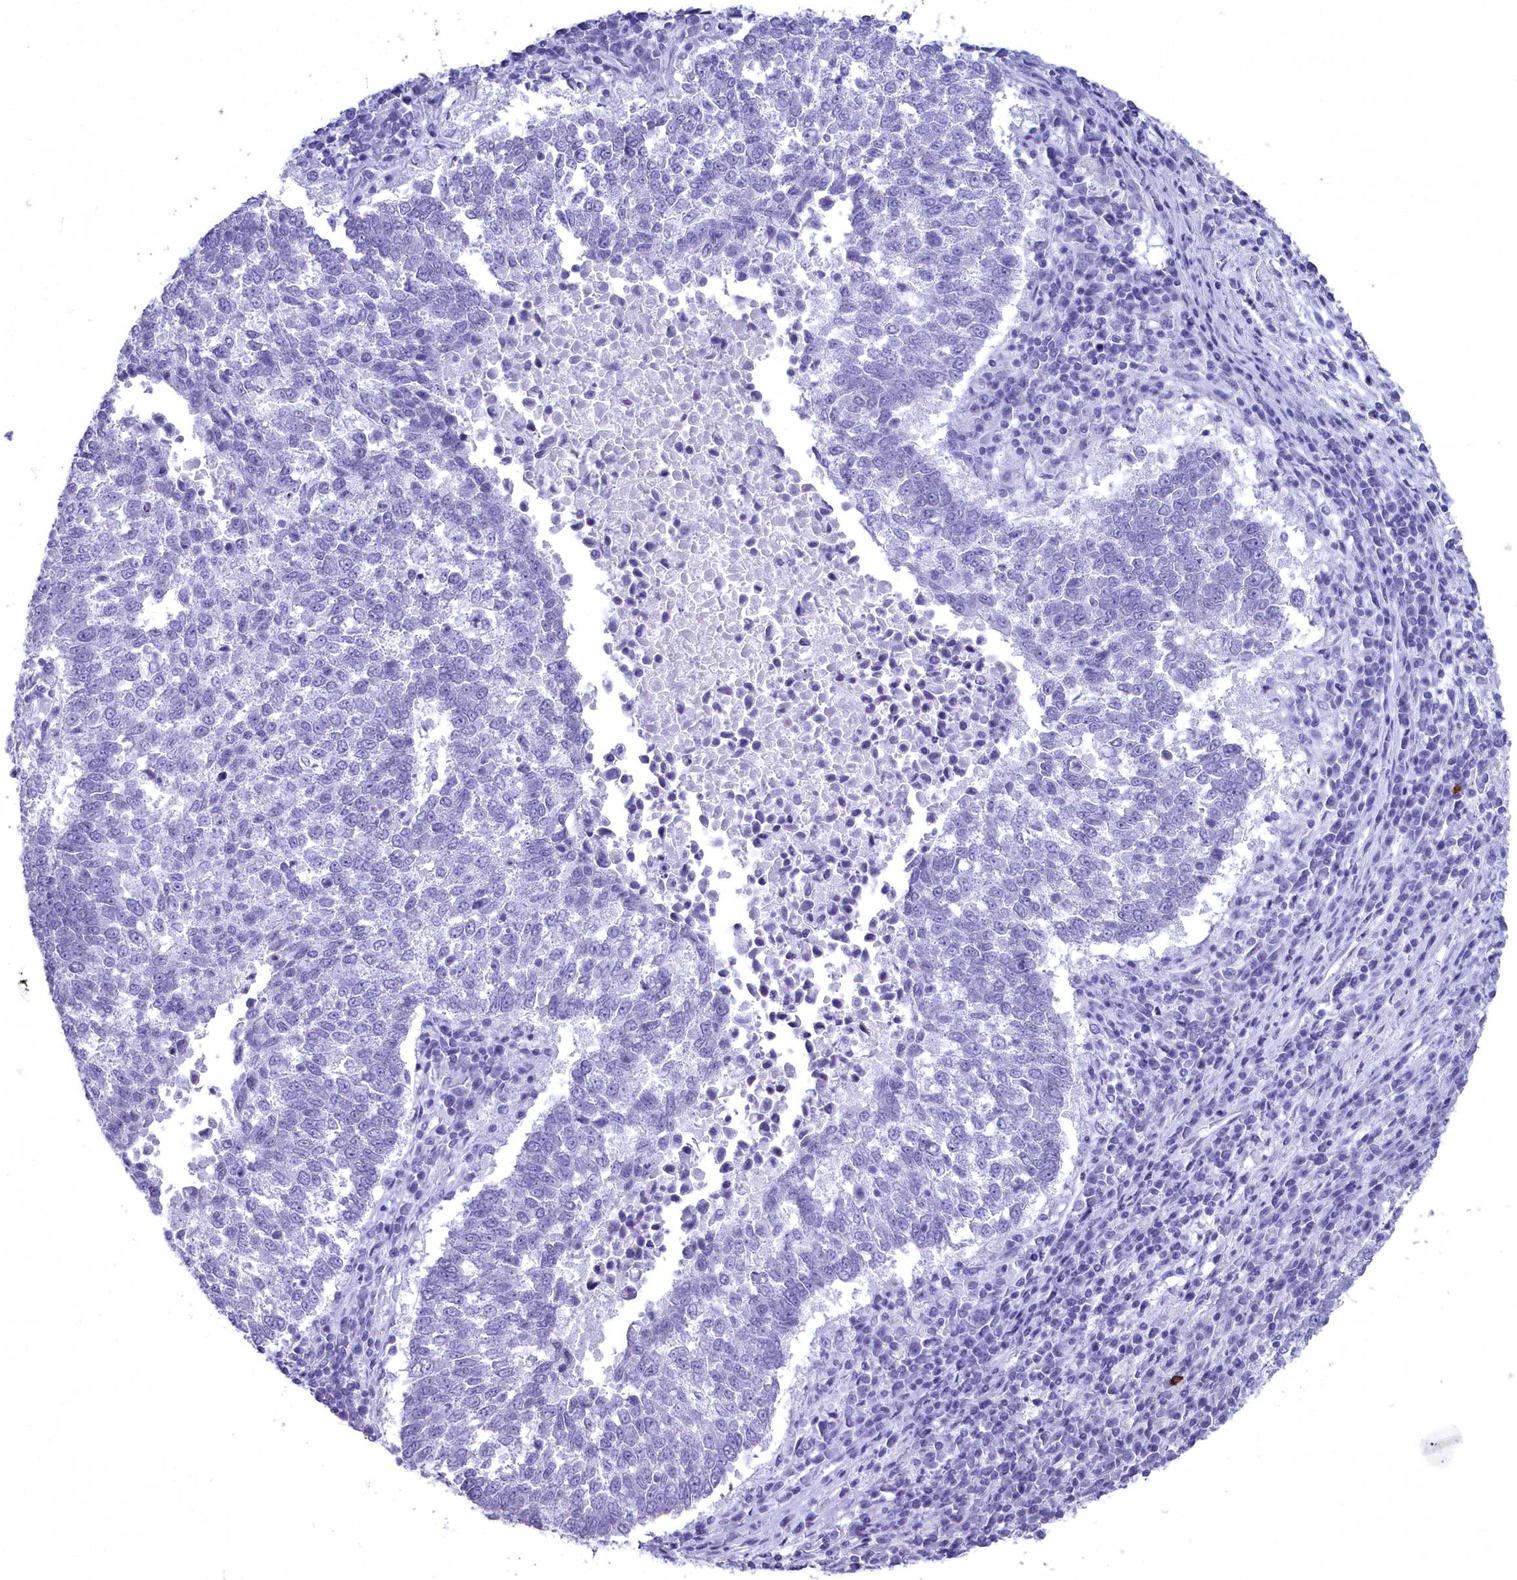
{"staining": {"intensity": "negative", "quantity": "none", "location": "none"}, "tissue": "lung cancer", "cell_type": "Tumor cells", "image_type": "cancer", "snomed": [{"axis": "morphology", "description": "Squamous cell carcinoma, NOS"}, {"axis": "topography", "description": "Lung"}], "caption": "There is no significant expression in tumor cells of lung cancer.", "gene": "MAP6", "patient": {"sex": "male", "age": 73}}